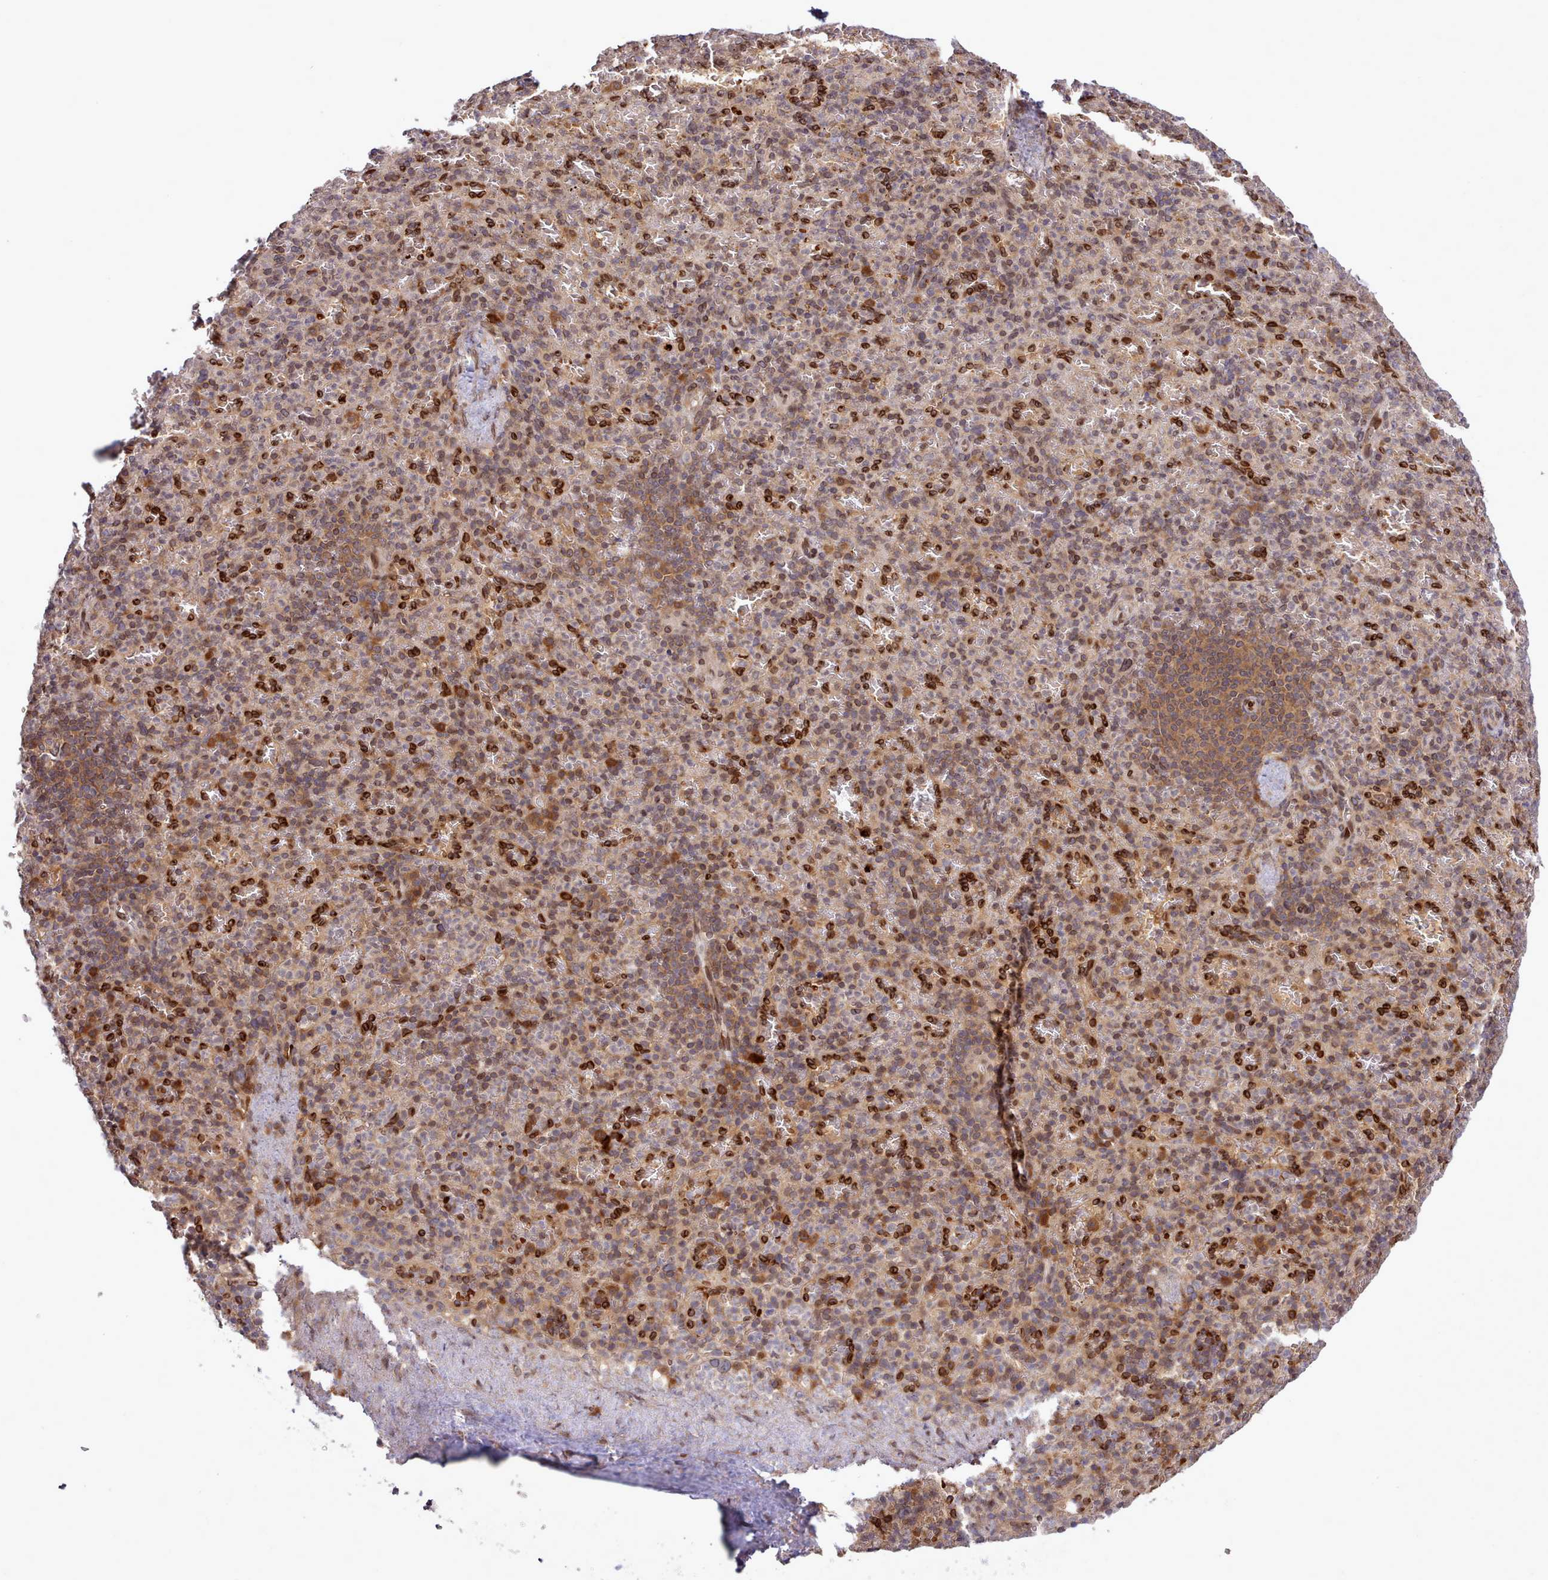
{"staining": {"intensity": "strong", "quantity": "25%-75%", "location": "cytoplasmic/membranous,nuclear"}, "tissue": "spleen", "cell_type": "Cells in red pulp", "image_type": "normal", "snomed": [{"axis": "morphology", "description": "Normal tissue, NOS"}, {"axis": "topography", "description": "Spleen"}], "caption": "The photomicrograph exhibits a brown stain indicating the presence of a protein in the cytoplasmic/membranous,nuclear of cells in red pulp in spleen.", "gene": "UBE2G1", "patient": {"sex": "female", "age": 74}}